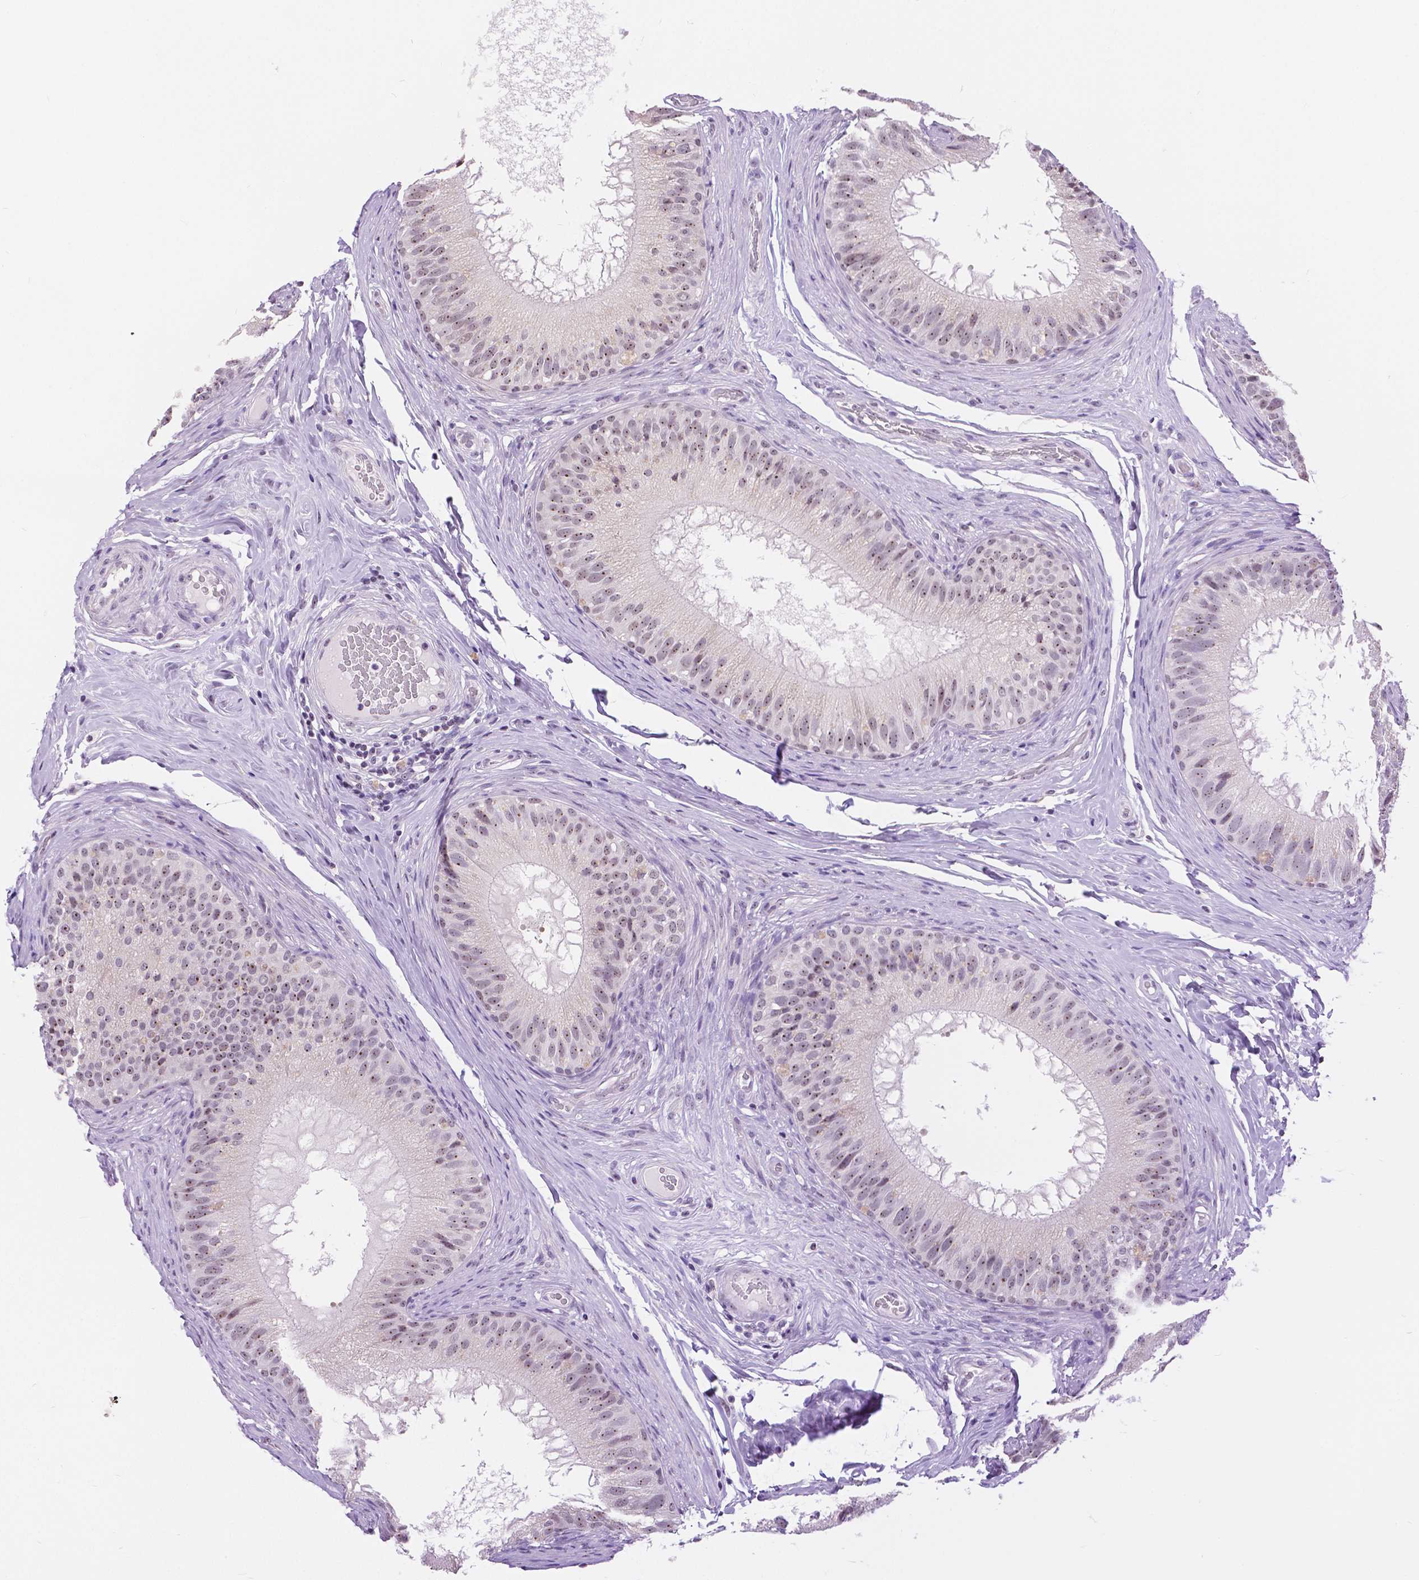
{"staining": {"intensity": "moderate", "quantity": "25%-75%", "location": "nuclear"}, "tissue": "epididymis", "cell_type": "Glandular cells", "image_type": "normal", "snomed": [{"axis": "morphology", "description": "Normal tissue, NOS"}, {"axis": "topography", "description": "Epididymis"}], "caption": "Moderate nuclear positivity for a protein is appreciated in approximately 25%-75% of glandular cells of unremarkable epididymis using IHC.", "gene": "NHP2", "patient": {"sex": "male", "age": 34}}